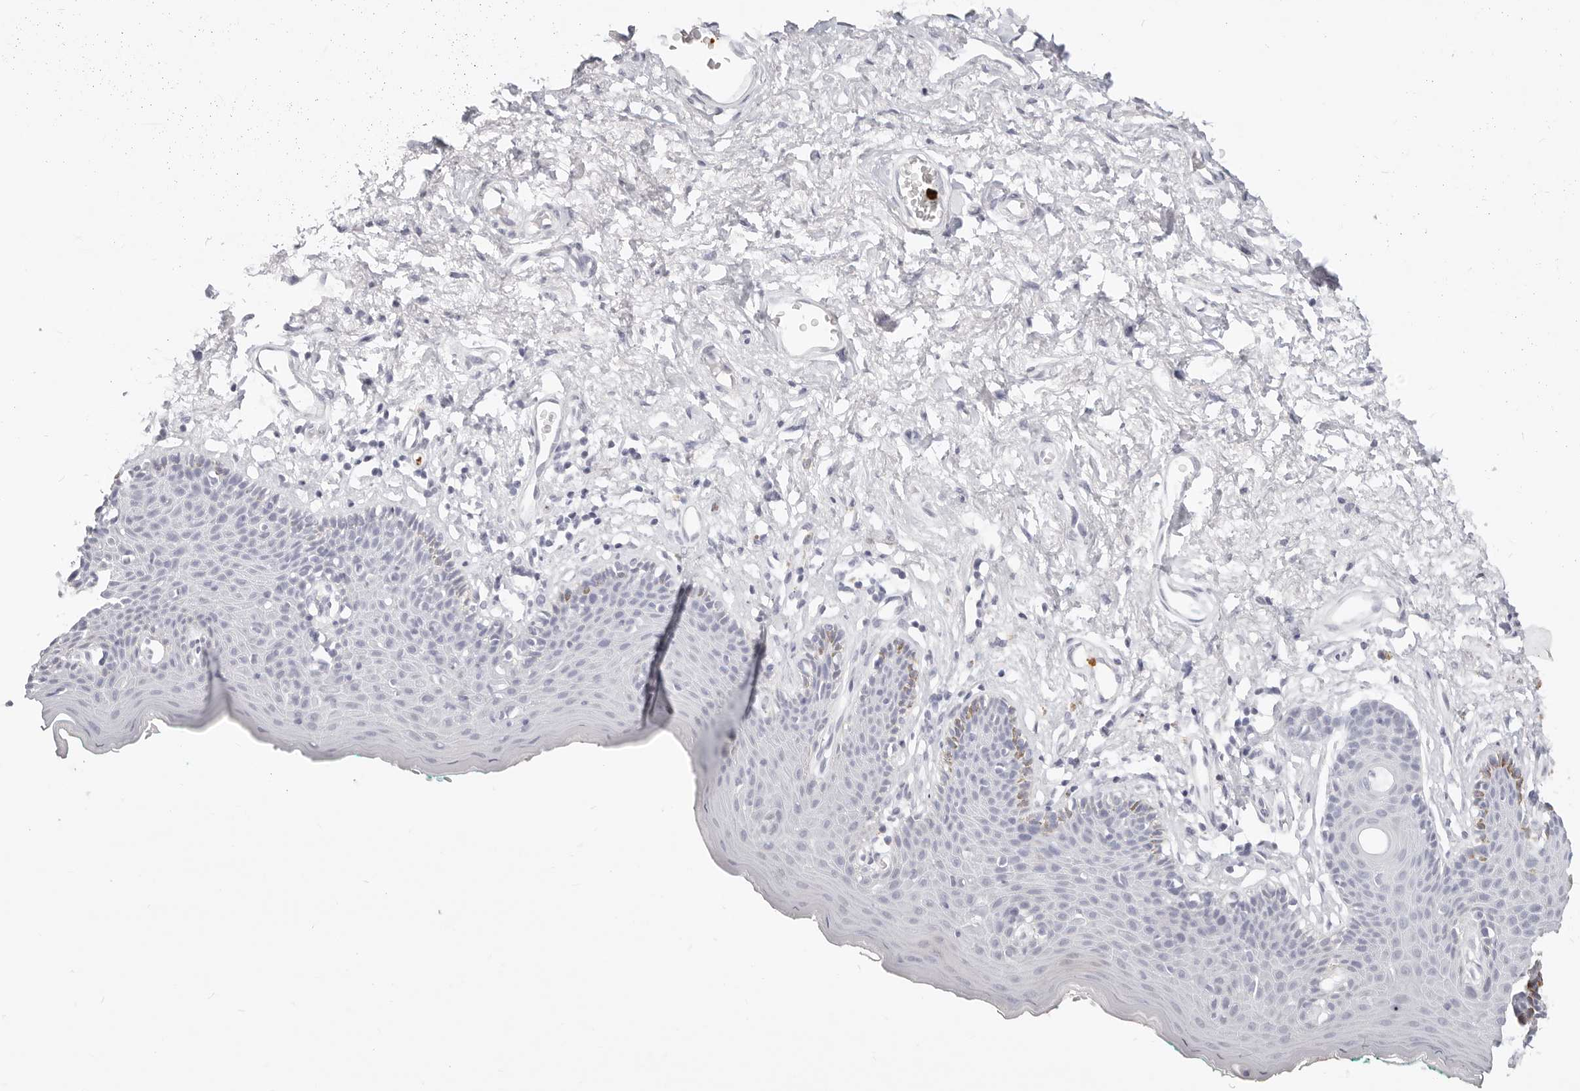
{"staining": {"intensity": "moderate", "quantity": "<25%", "location": "cytoplasmic/membranous"}, "tissue": "skin", "cell_type": "Epidermal cells", "image_type": "normal", "snomed": [{"axis": "morphology", "description": "Normal tissue, NOS"}, {"axis": "topography", "description": "Vulva"}], "caption": "Immunohistochemical staining of unremarkable human skin reveals low levels of moderate cytoplasmic/membranous expression in approximately <25% of epidermal cells. The staining was performed using DAB, with brown indicating positive protein expression. Nuclei are stained blue with hematoxylin.", "gene": "CAMP", "patient": {"sex": "female", "age": 66}}